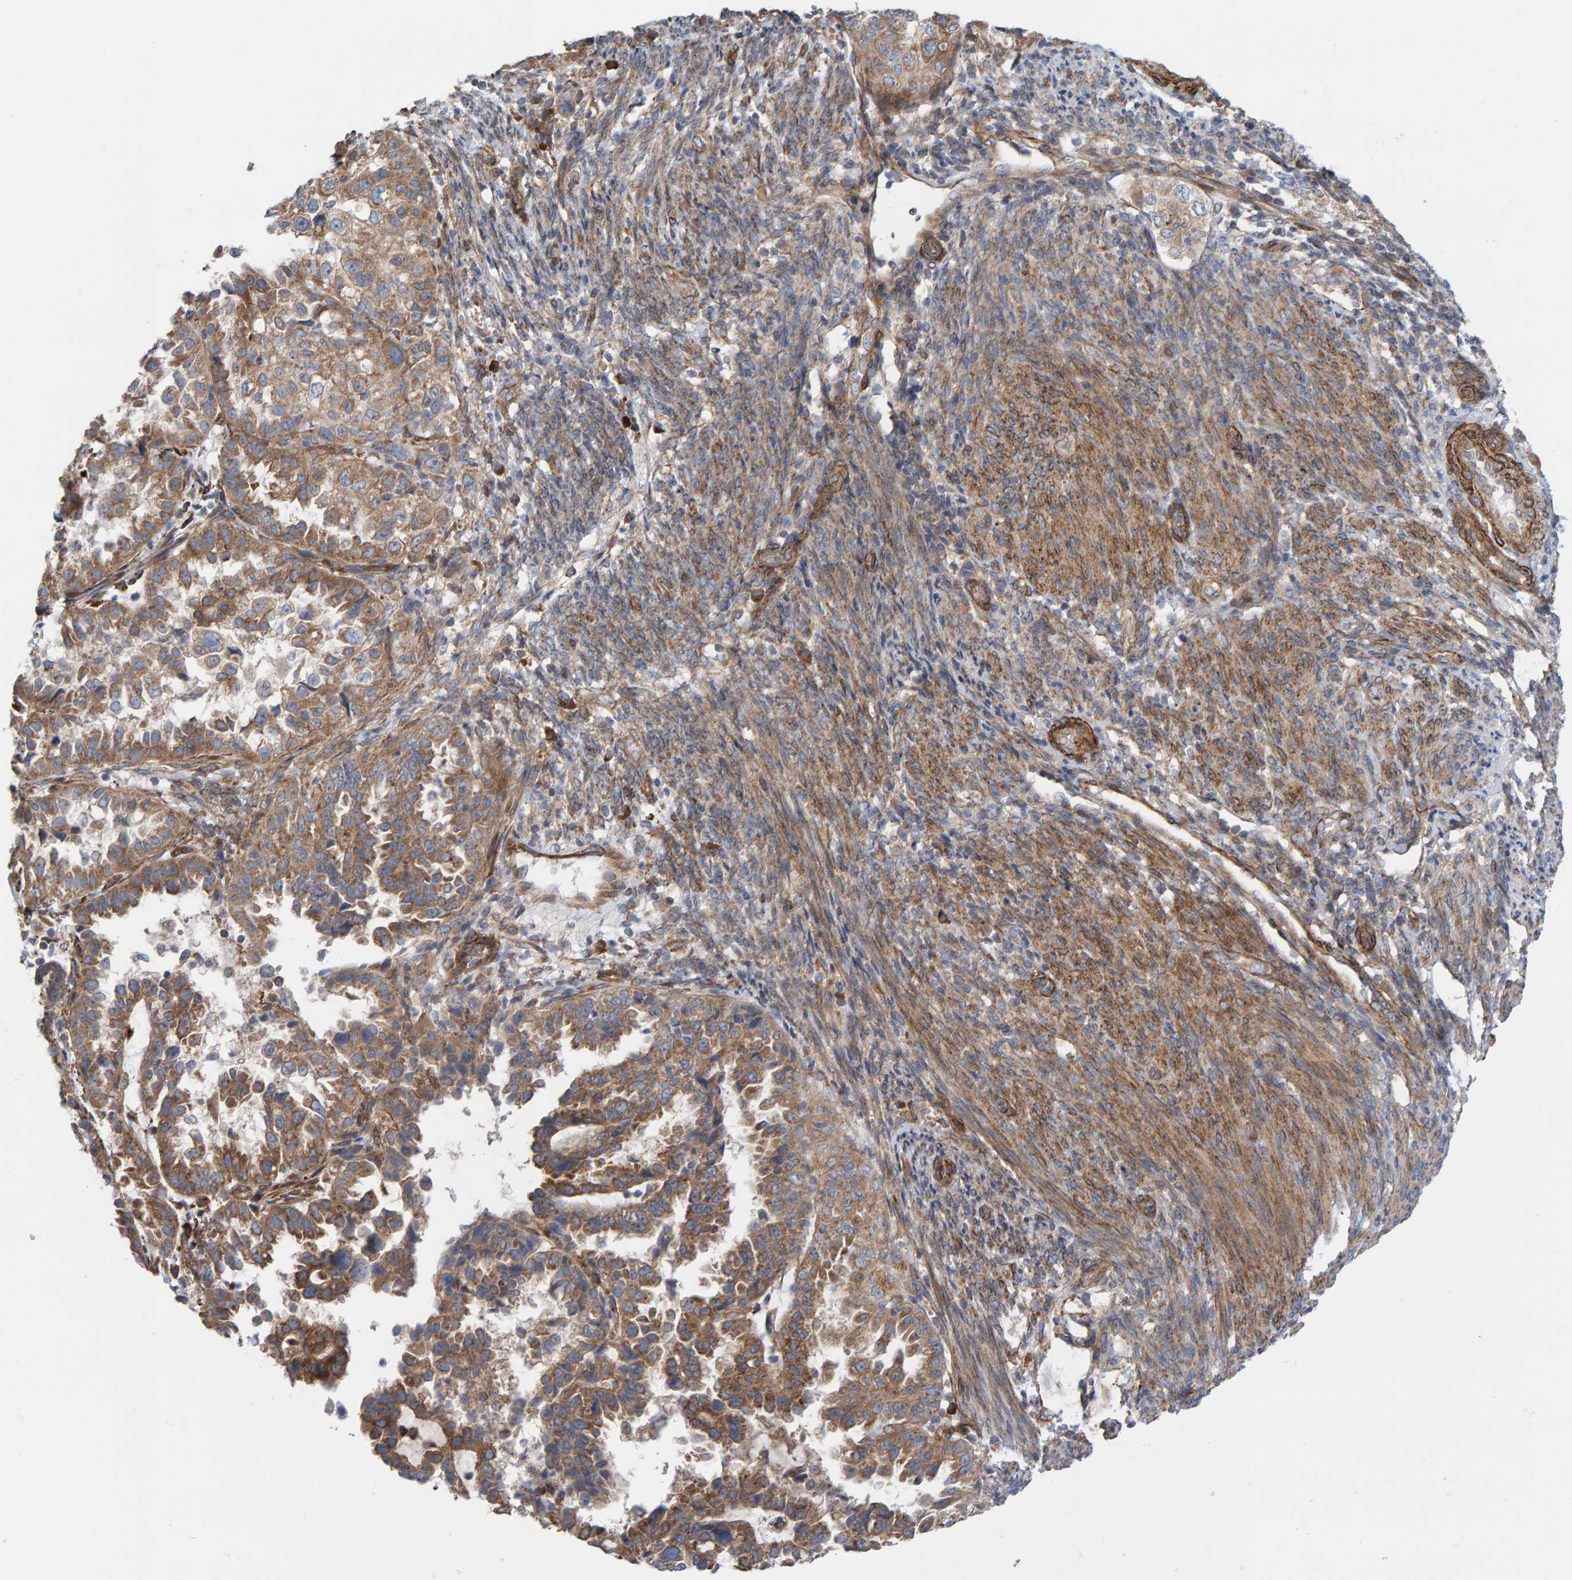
{"staining": {"intensity": "moderate", "quantity": "25%-75%", "location": "cytoplasmic/membranous"}, "tissue": "endometrial cancer", "cell_type": "Tumor cells", "image_type": "cancer", "snomed": [{"axis": "morphology", "description": "Adenocarcinoma, NOS"}, {"axis": "topography", "description": "Endometrium"}], "caption": "Immunohistochemistry (IHC) micrograph of endometrial cancer stained for a protein (brown), which reveals medium levels of moderate cytoplasmic/membranous expression in about 25%-75% of tumor cells.", "gene": "CDK5RAP3", "patient": {"sex": "female", "age": 85}}